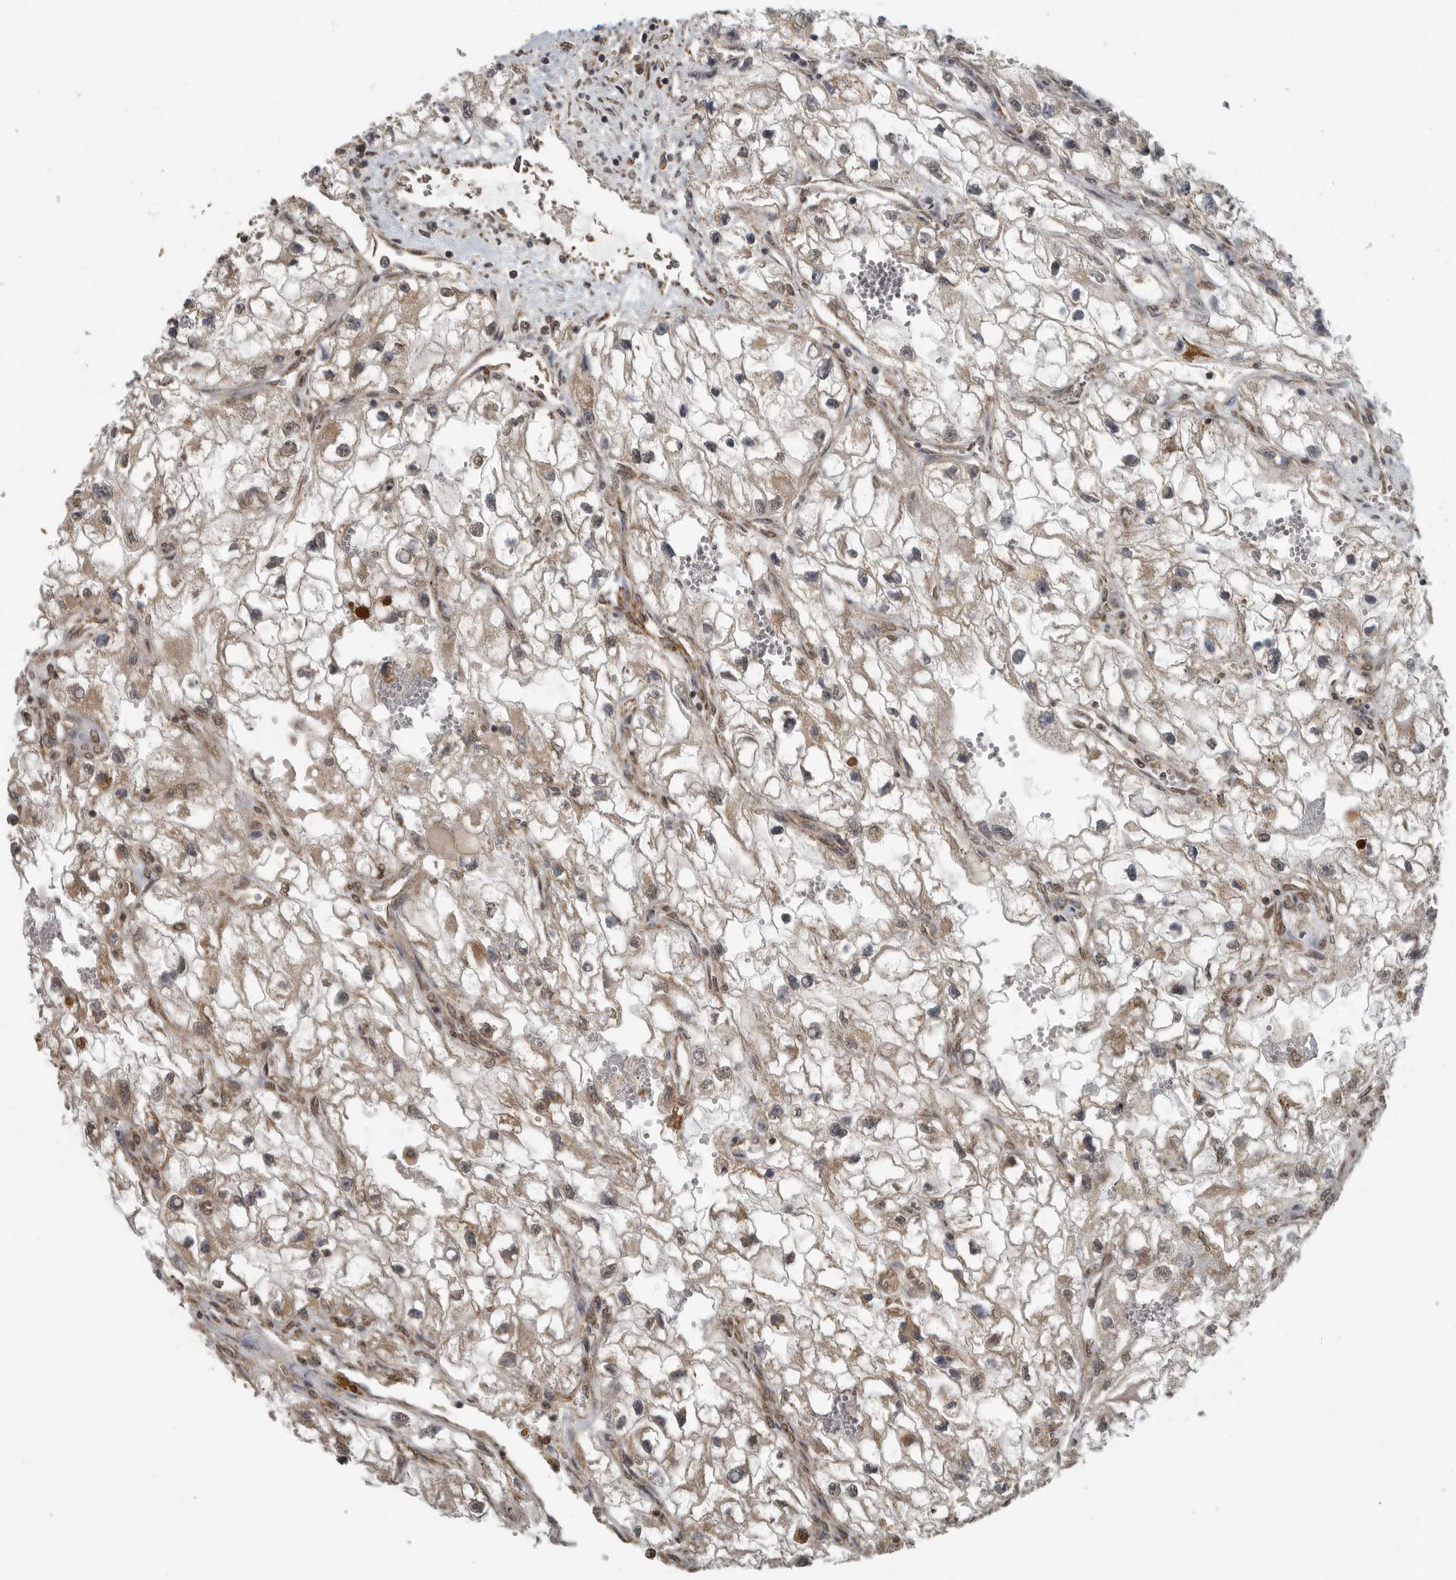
{"staining": {"intensity": "weak", "quantity": ">75%", "location": "cytoplasmic/membranous"}, "tissue": "renal cancer", "cell_type": "Tumor cells", "image_type": "cancer", "snomed": [{"axis": "morphology", "description": "Adenocarcinoma, NOS"}, {"axis": "topography", "description": "Kidney"}], "caption": "A histopathology image of renal cancer (adenocarcinoma) stained for a protein displays weak cytoplasmic/membranous brown staining in tumor cells.", "gene": "AFAP1", "patient": {"sex": "female", "age": 70}}